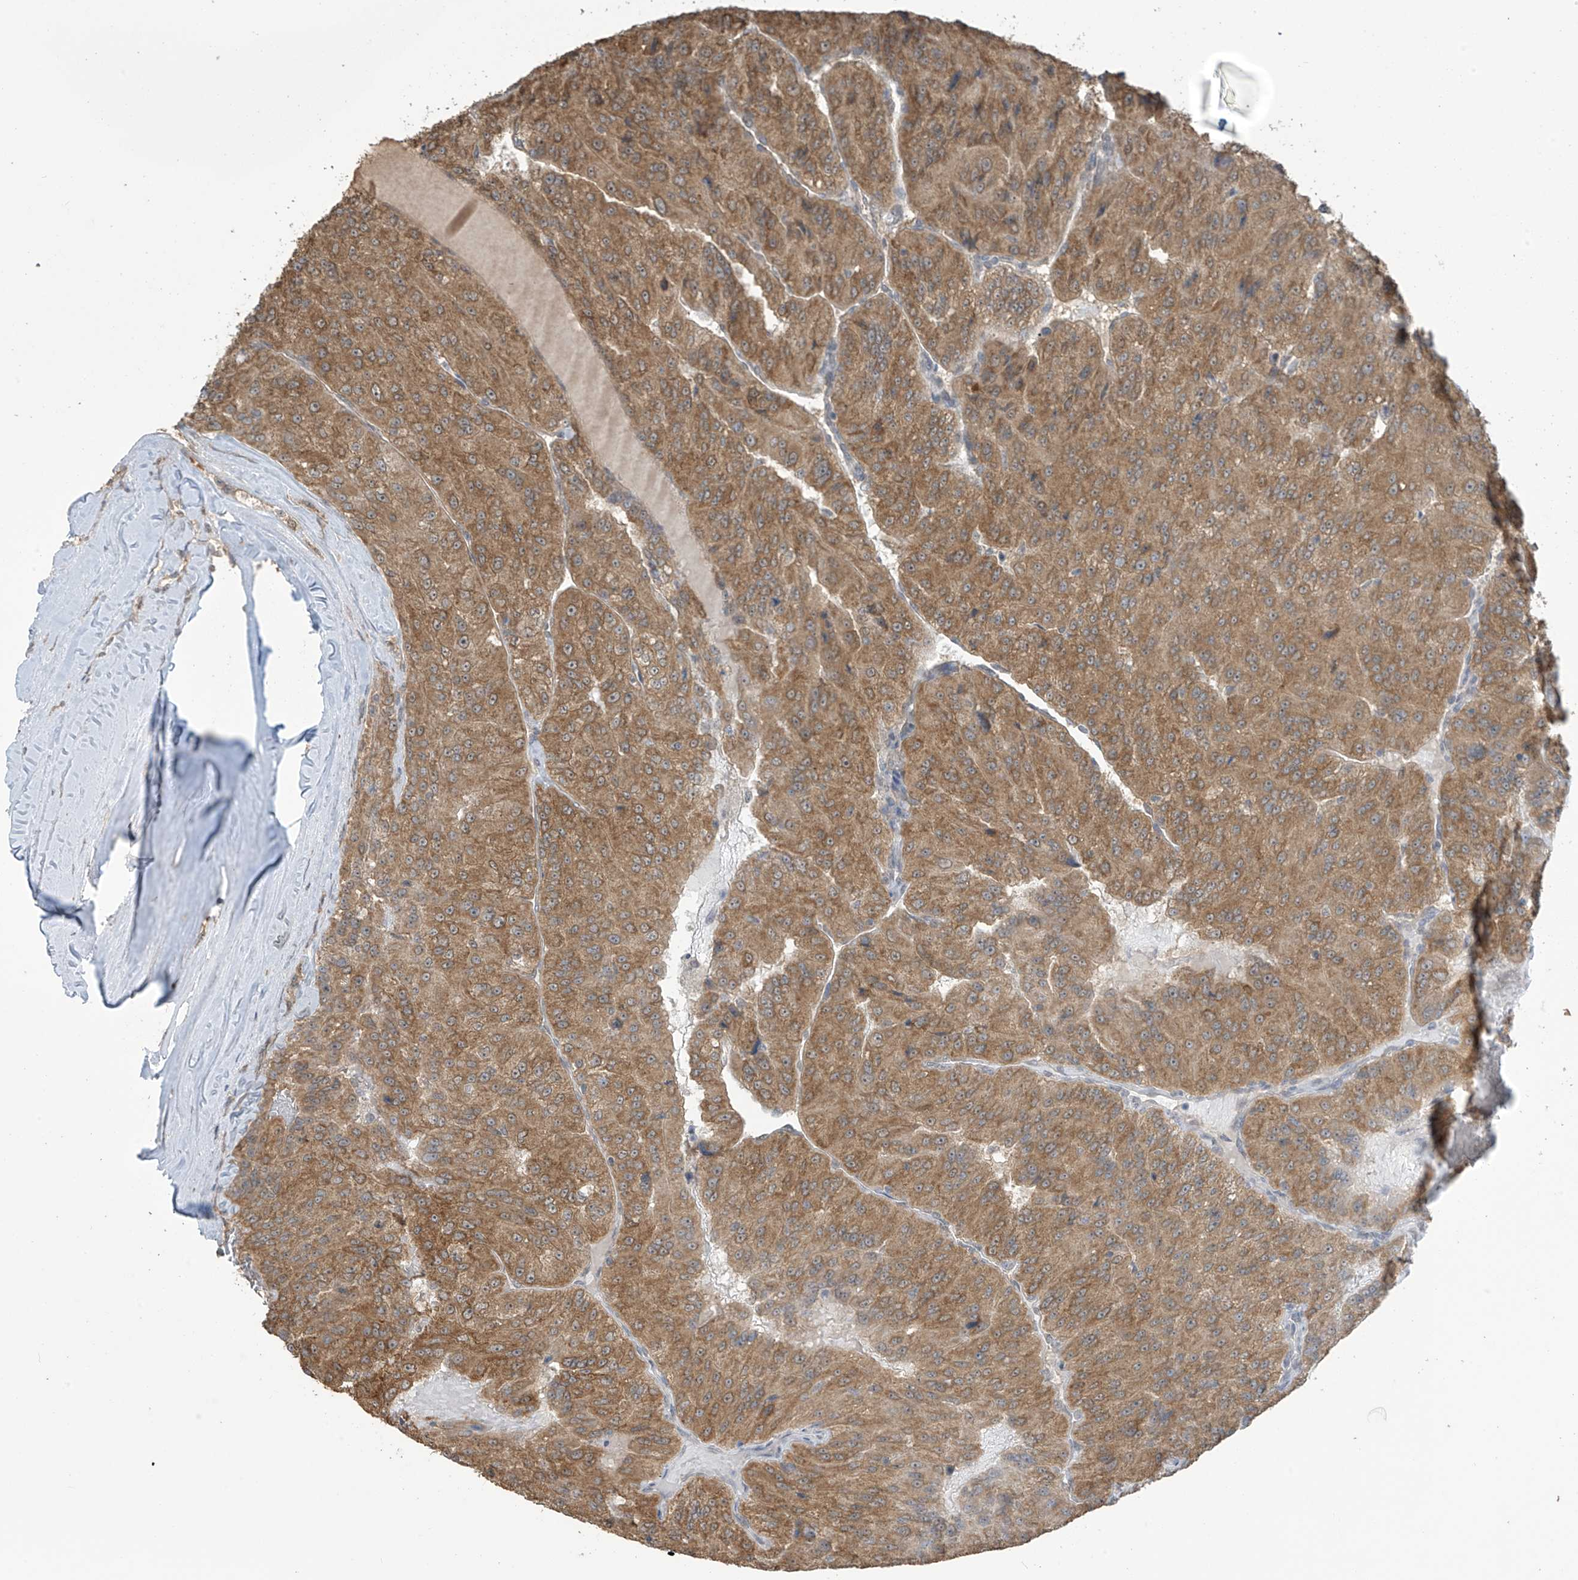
{"staining": {"intensity": "moderate", "quantity": ">75%", "location": "cytoplasmic/membranous"}, "tissue": "renal cancer", "cell_type": "Tumor cells", "image_type": "cancer", "snomed": [{"axis": "morphology", "description": "Adenocarcinoma, NOS"}, {"axis": "topography", "description": "Kidney"}], "caption": "IHC staining of renal adenocarcinoma, which shows medium levels of moderate cytoplasmic/membranous positivity in about >75% of tumor cells indicating moderate cytoplasmic/membranous protein positivity. The staining was performed using DAB (brown) for protein detection and nuclei were counterstained in hematoxylin (blue).", "gene": "KIAA1522", "patient": {"sex": "female", "age": 63}}